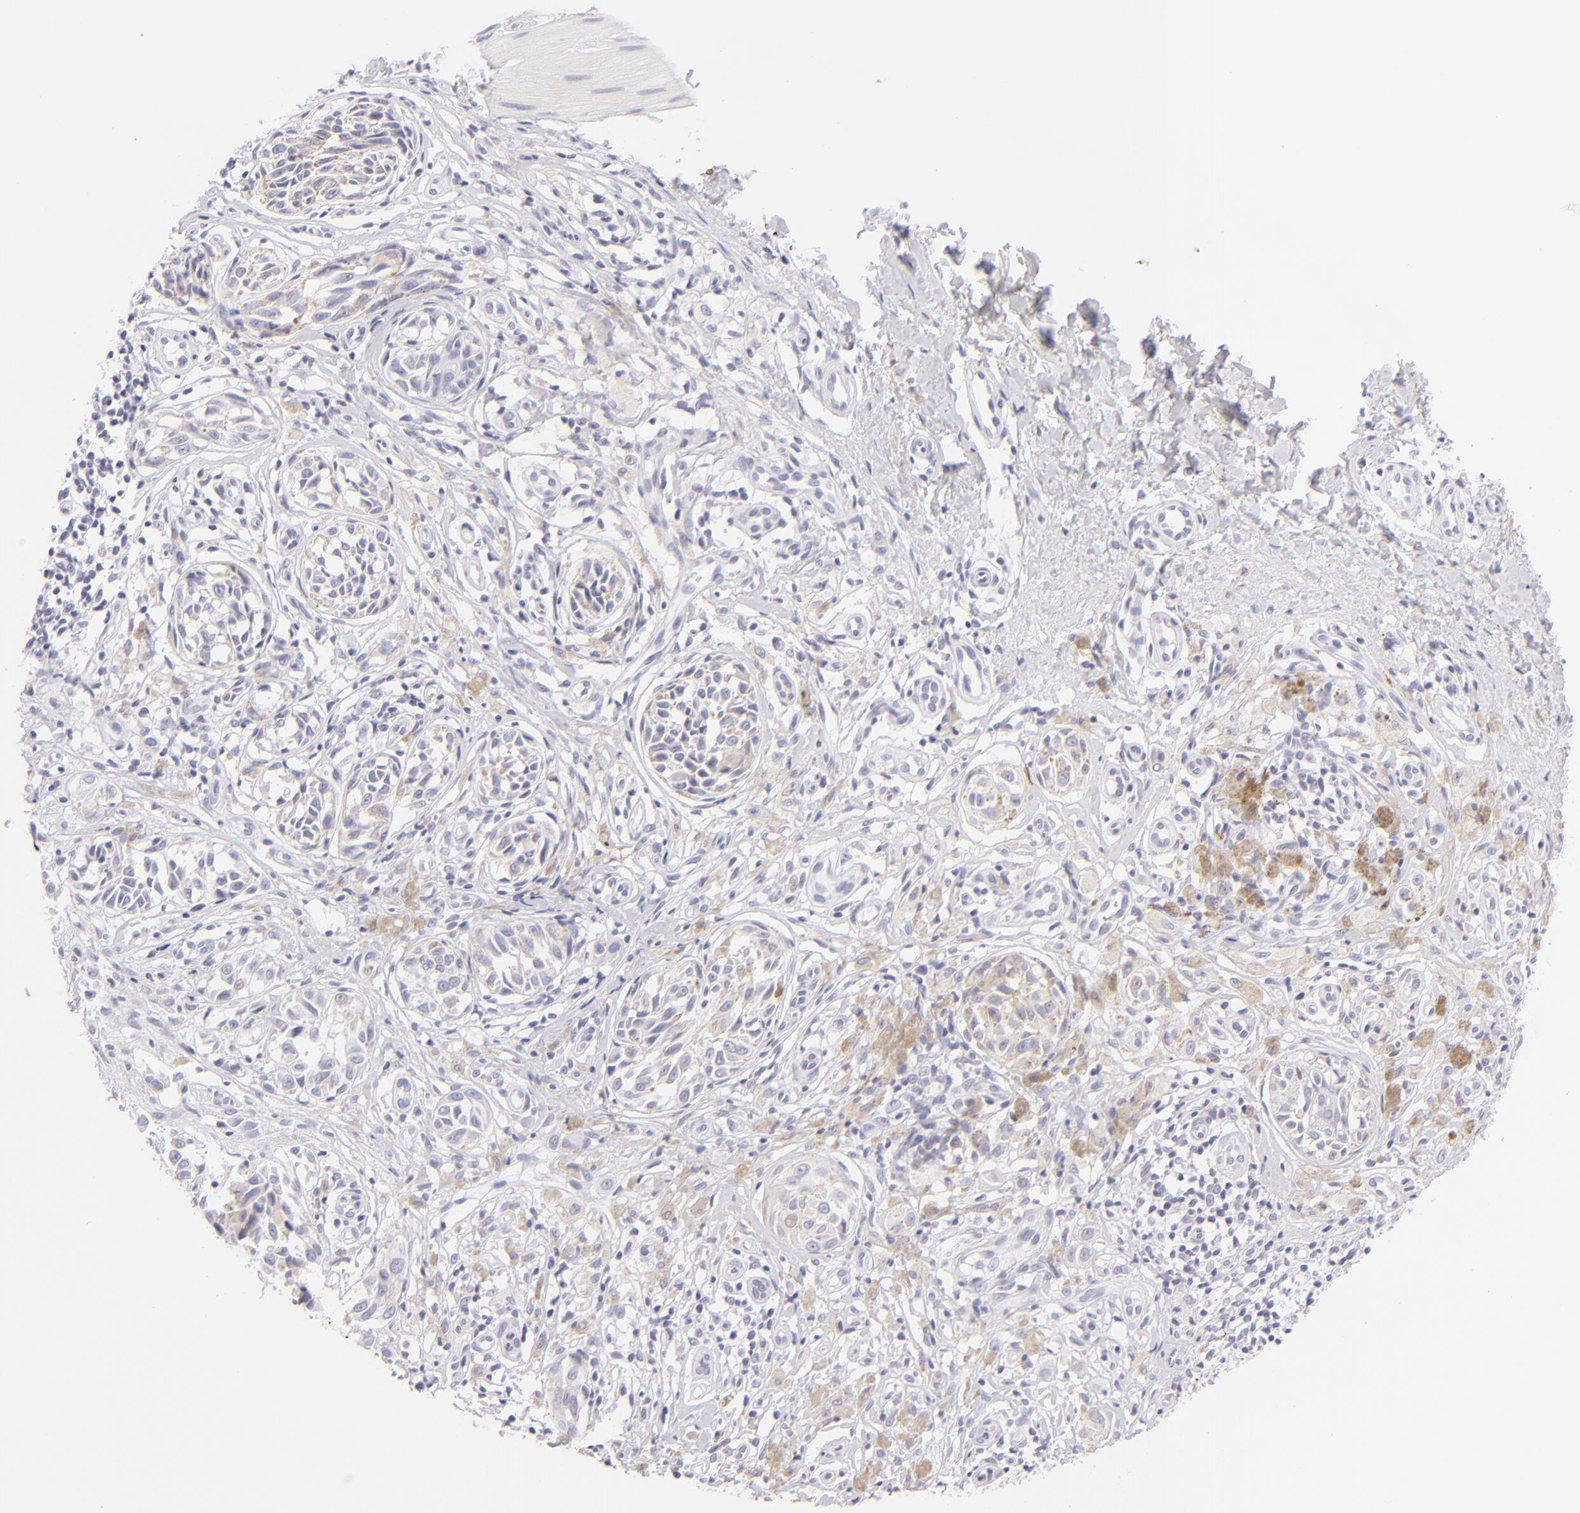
{"staining": {"intensity": "negative", "quantity": "none", "location": "none"}, "tissue": "melanoma", "cell_type": "Tumor cells", "image_type": "cancer", "snomed": [{"axis": "morphology", "description": "Malignant melanoma, NOS"}, {"axis": "topography", "description": "Skin"}], "caption": "The image shows no significant expression in tumor cells of melanoma. The staining was performed using DAB (3,3'-diaminobenzidine) to visualize the protein expression in brown, while the nuclei were stained in blue with hematoxylin (Magnification: 20x).", "gene": "FCER2", "patient": {"sex": "male", "age": 67}}